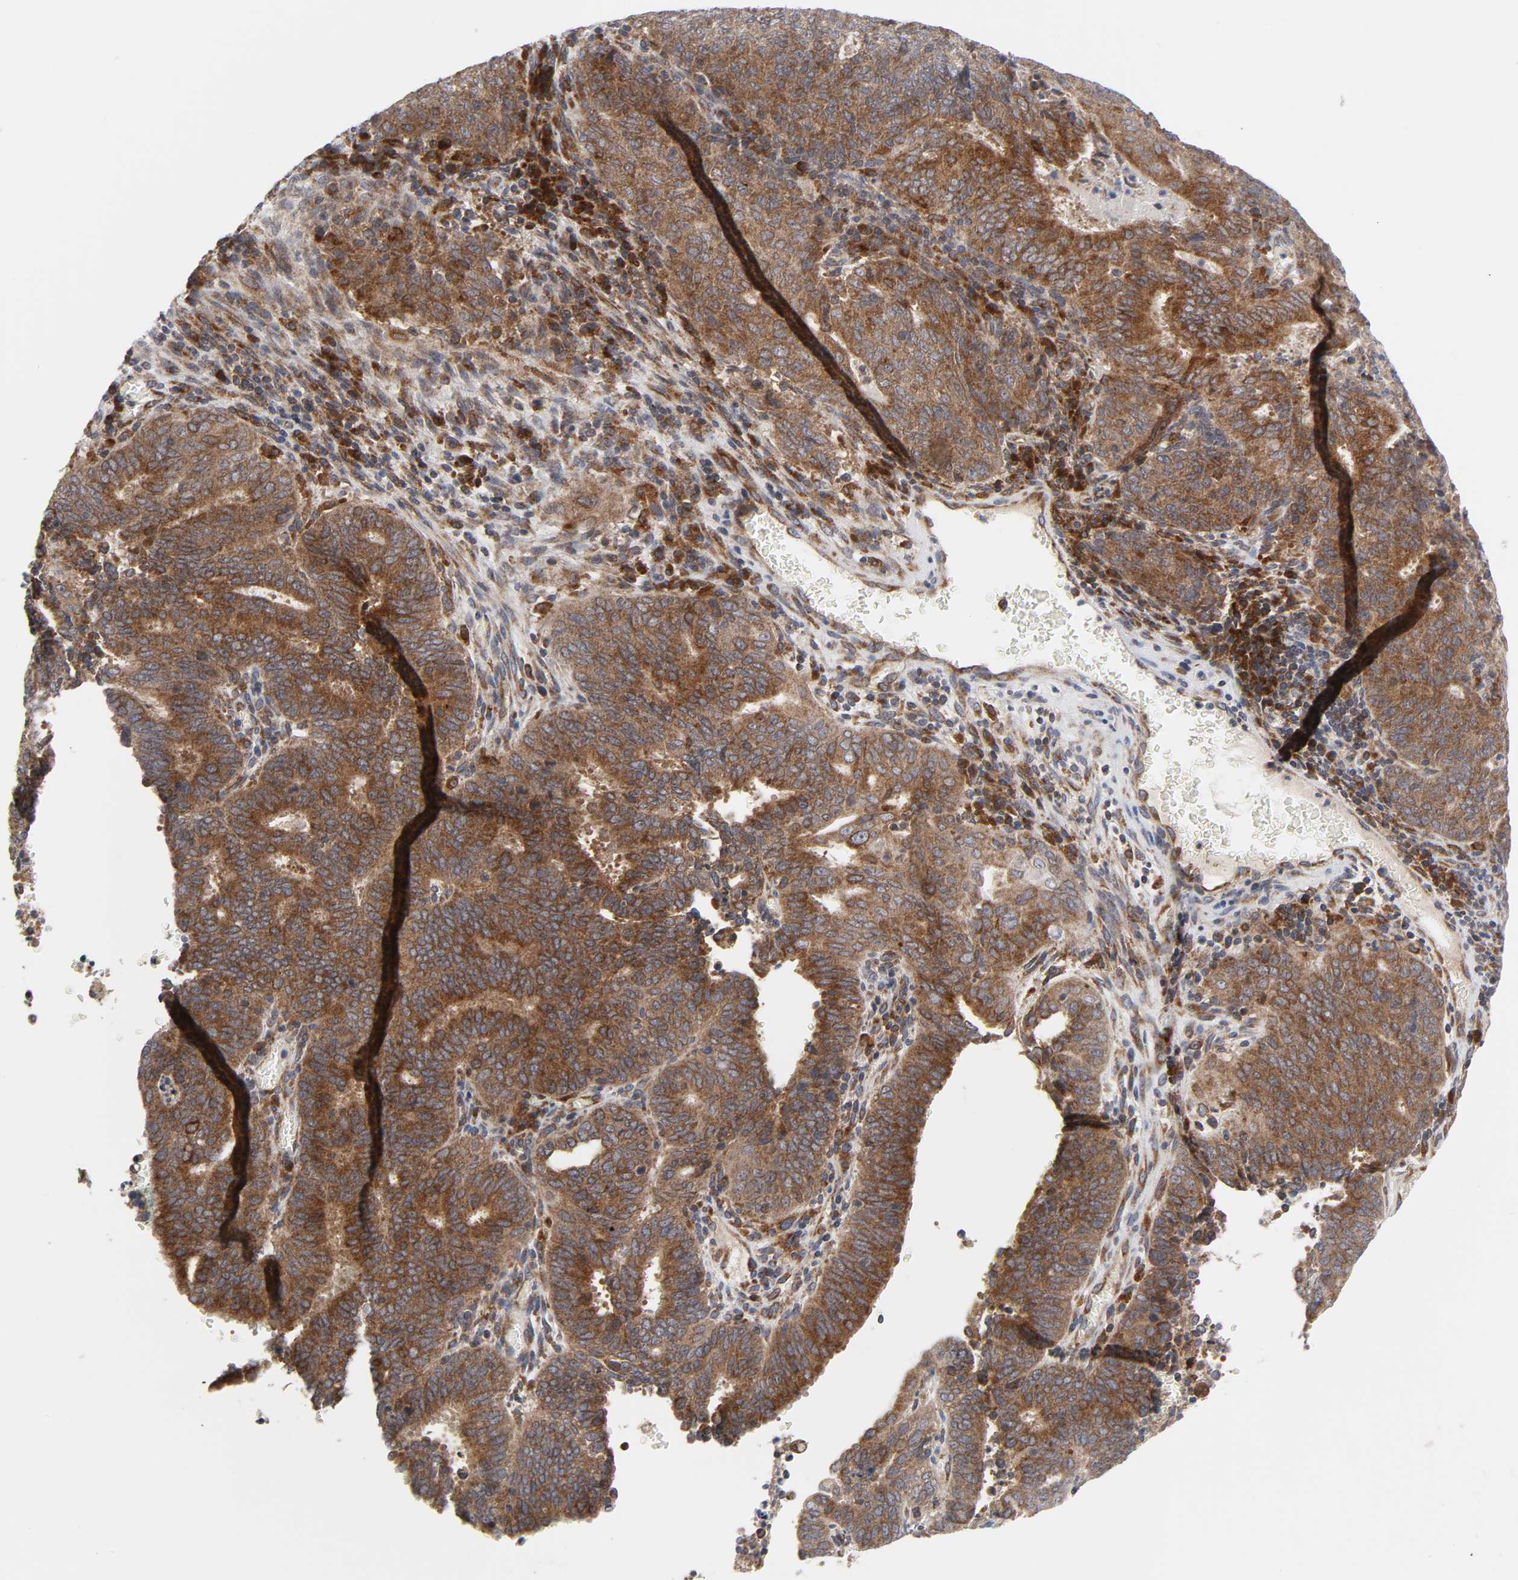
{"staining": {"intensity": "strong", "quantity": ">75%", "location": "cytoplasmic/membranous"}, "tissue": "cervical cancer", "cell_type": "Tumor cells", "image_type": "cancer", "snomed": [{"axis": "morphology", "description": "Adenocarcinoma, NOS"}, {"axis": "topography", "description": "Cervix"}], "caption": "An image of cervical cancer (adenocarcinoma) stained for a protein displays strong cytoplasmic/membranous brown staining in tumor cells. (DAB (3,3'-diaminobenzidine) IHC, brown staining for protein, blue staining for nuclei).", "gene": "BAX", "patient": {"sex": "female", "age": 44}}